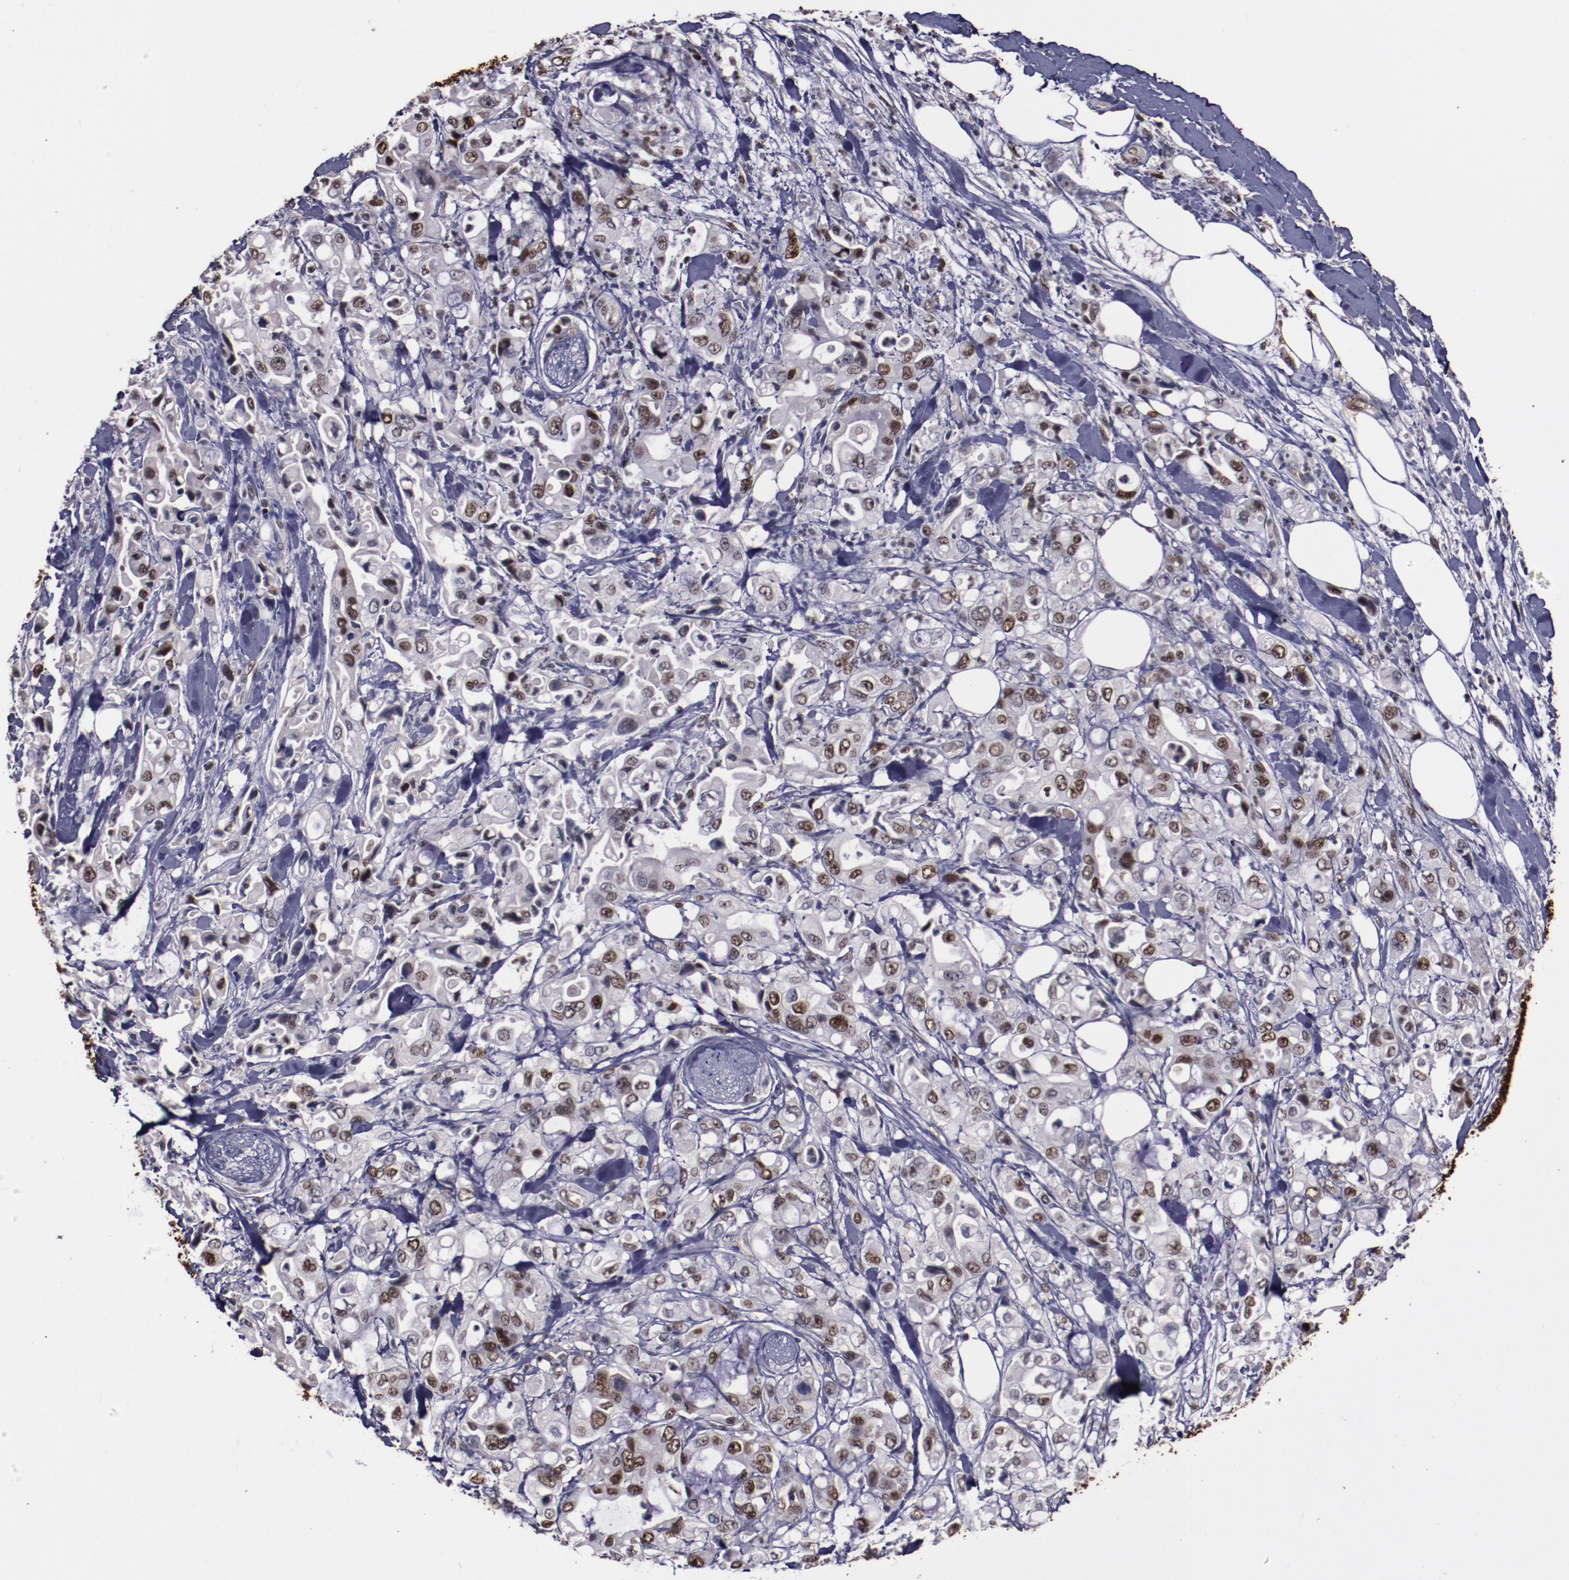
{"staining": {"intensity": "moderate", "quantity": "25%-75%", "location": "nuclear"}, "tissue": "pancreatic cancer", "cell_type": "Tumor cells", "image_type": "cancer", "snomed": [{"axis": "morphology", "description": "Adenocarcinoma, NOS"}, {"axis": "topography", "description": "Pancreas"}], "caption": "This micrograph demonstrates IHC staining of pancreatic cancer, with medium moderate nuclear staining in about 25%-75% of tumor cells.", "gene": "CHEK2", "patient": {"sex": "male", "age": 70}}